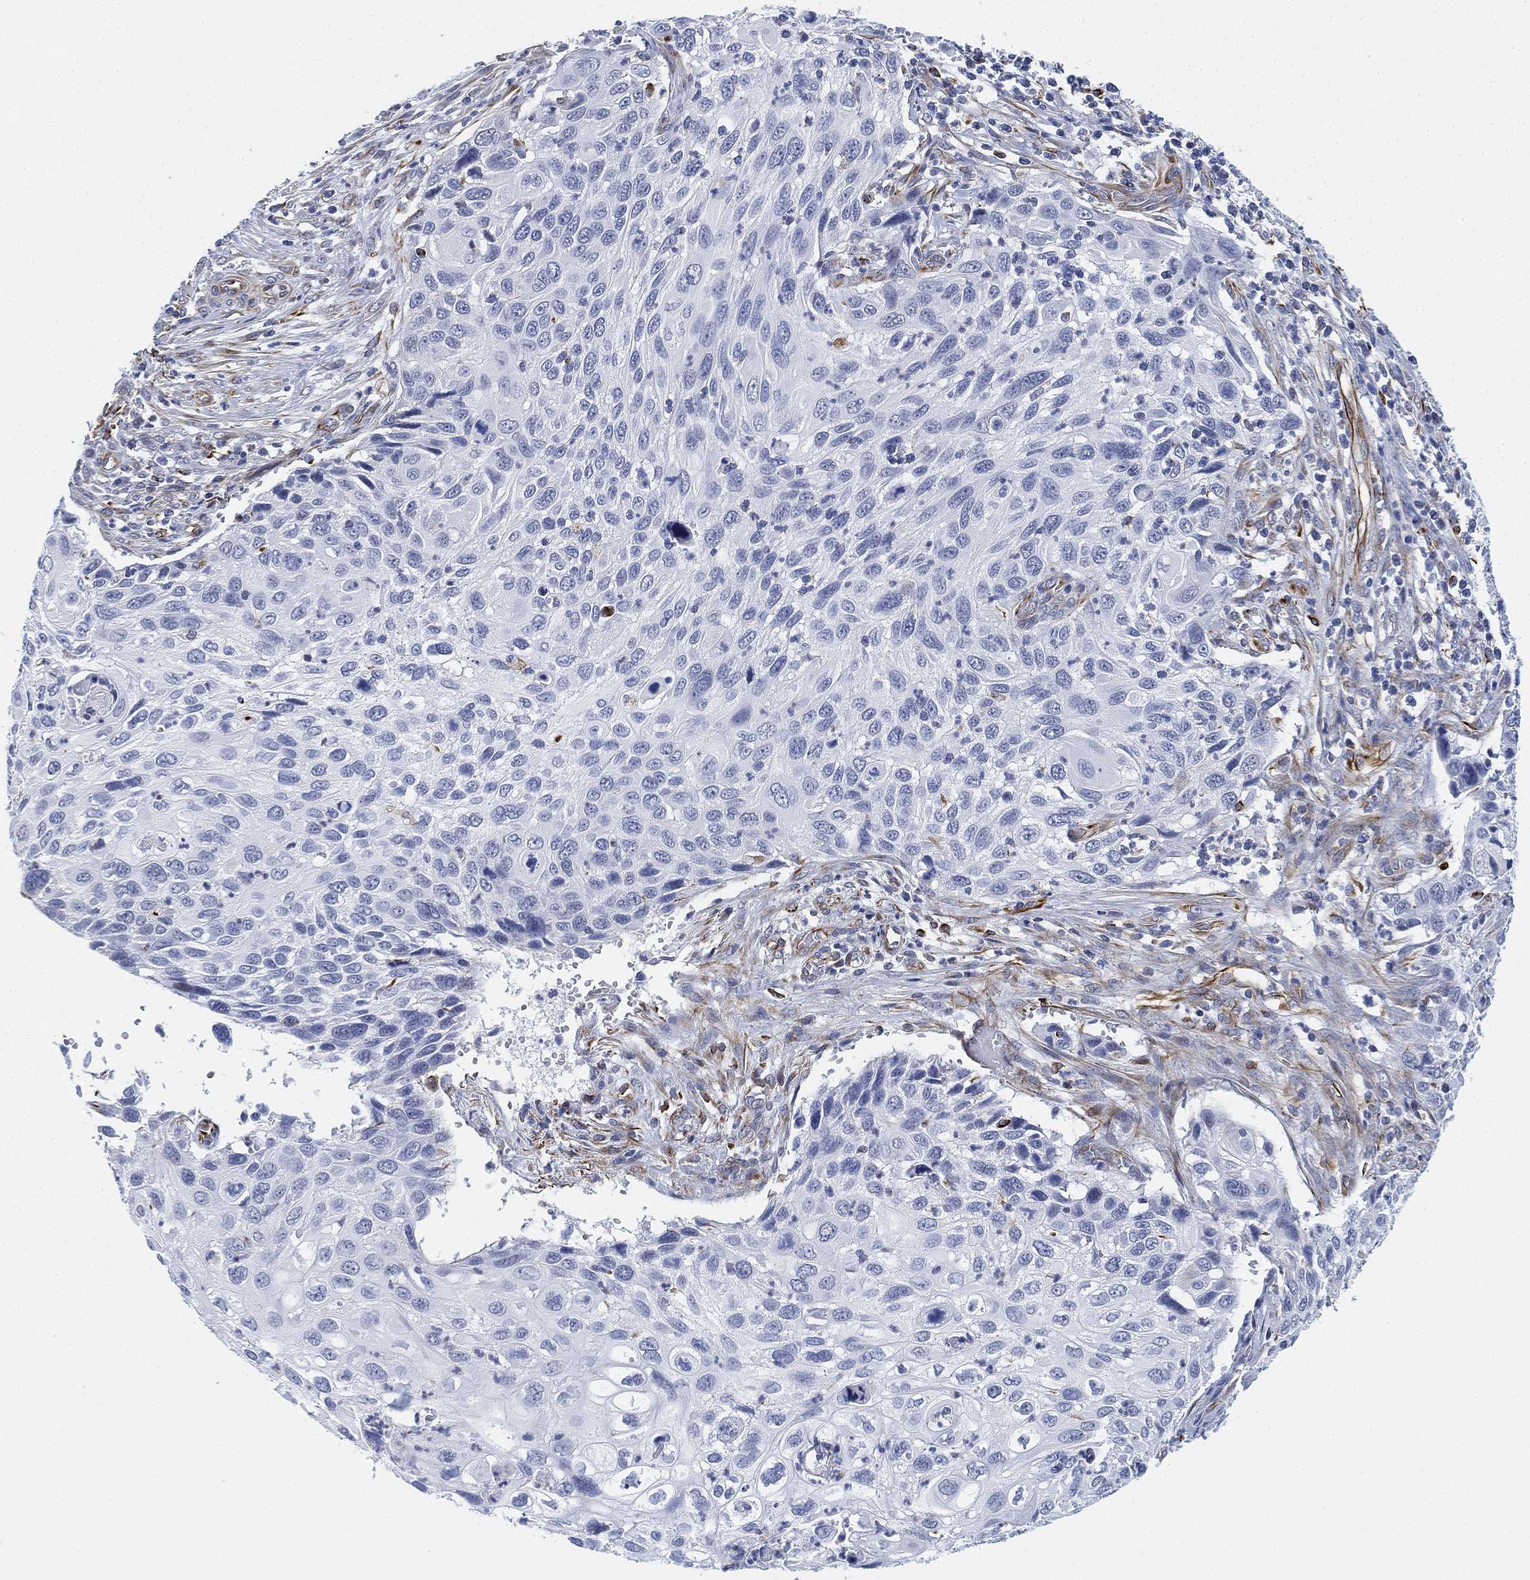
{"staining": {"intensity": "negative", "quantity": "none", "location": "none"}, "tissue": "cervical cancer", "cell_type": "Tumor cells", "image_type": "cancer", "snomed": [{"axis": "morphology", "description": "Squamous cell carcinoma, NOS"}, {"axis": "topography", "description": "Cervix"}], "caption": "Immunohistochemistry micrograph of cervical cancer (squamous cell carcinoma) stained for a protein (brown), which reveals no positivity in tumor cells.", "gene": "PSKH2", "patient": {"sex": "female", "age": 70}}